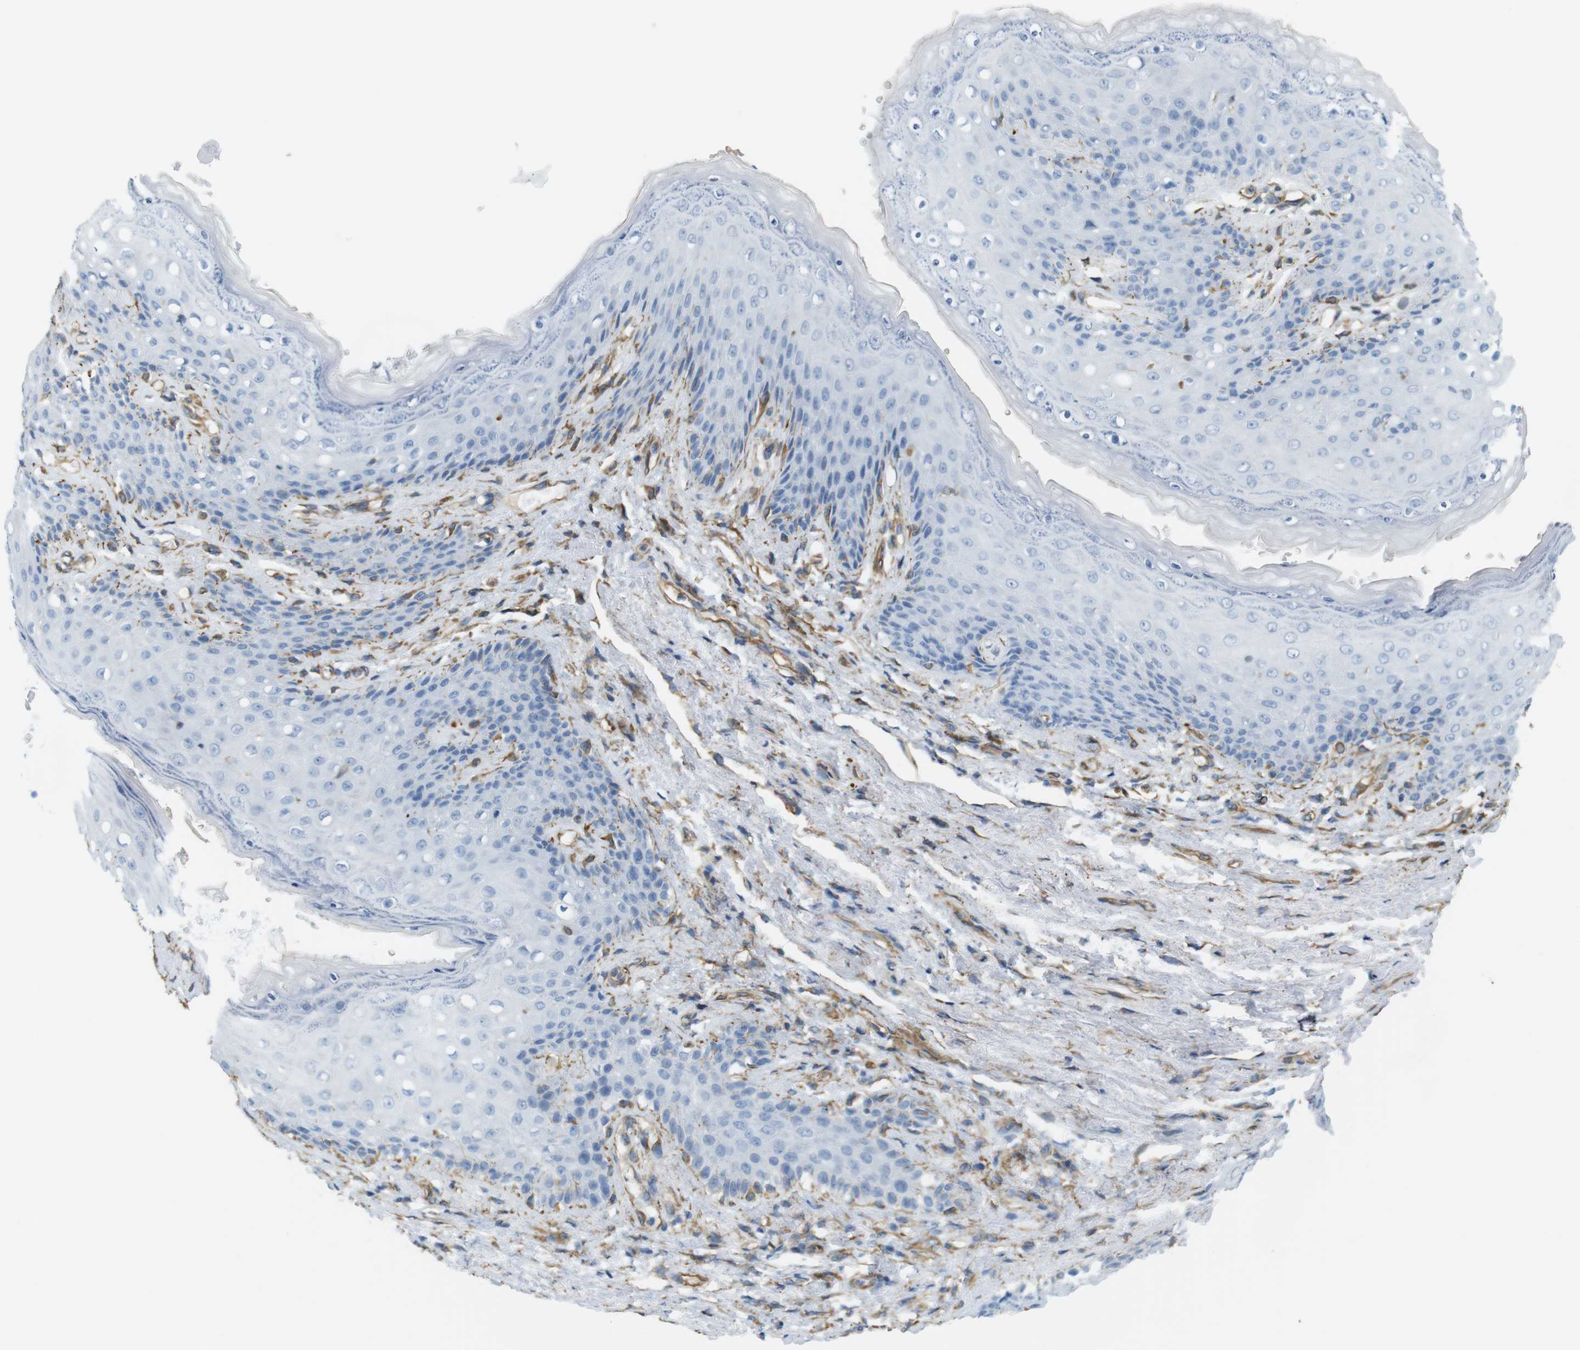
{"staining": {"intensity": "negative", "quantity": "none", "location": "none"}, "tissue": "skin", "cell_type": "Epidermal cells", "image_type": "normal", "snomed": [{"axis": "morphology", "description": "Normal tissue, NOS"}, {"axis": "topography", "description": "Anal"}], "caption": "IHC photomicrograph of benign skin: human skin stained with DAB demonstrates no significant protein expression in epidermal cells. (DAB (3,3'-diaminobenzidine) immunohistochemistry, high magnification).", "gene": "MS4A10", "patient": {"sex": "female", "age": 46}}